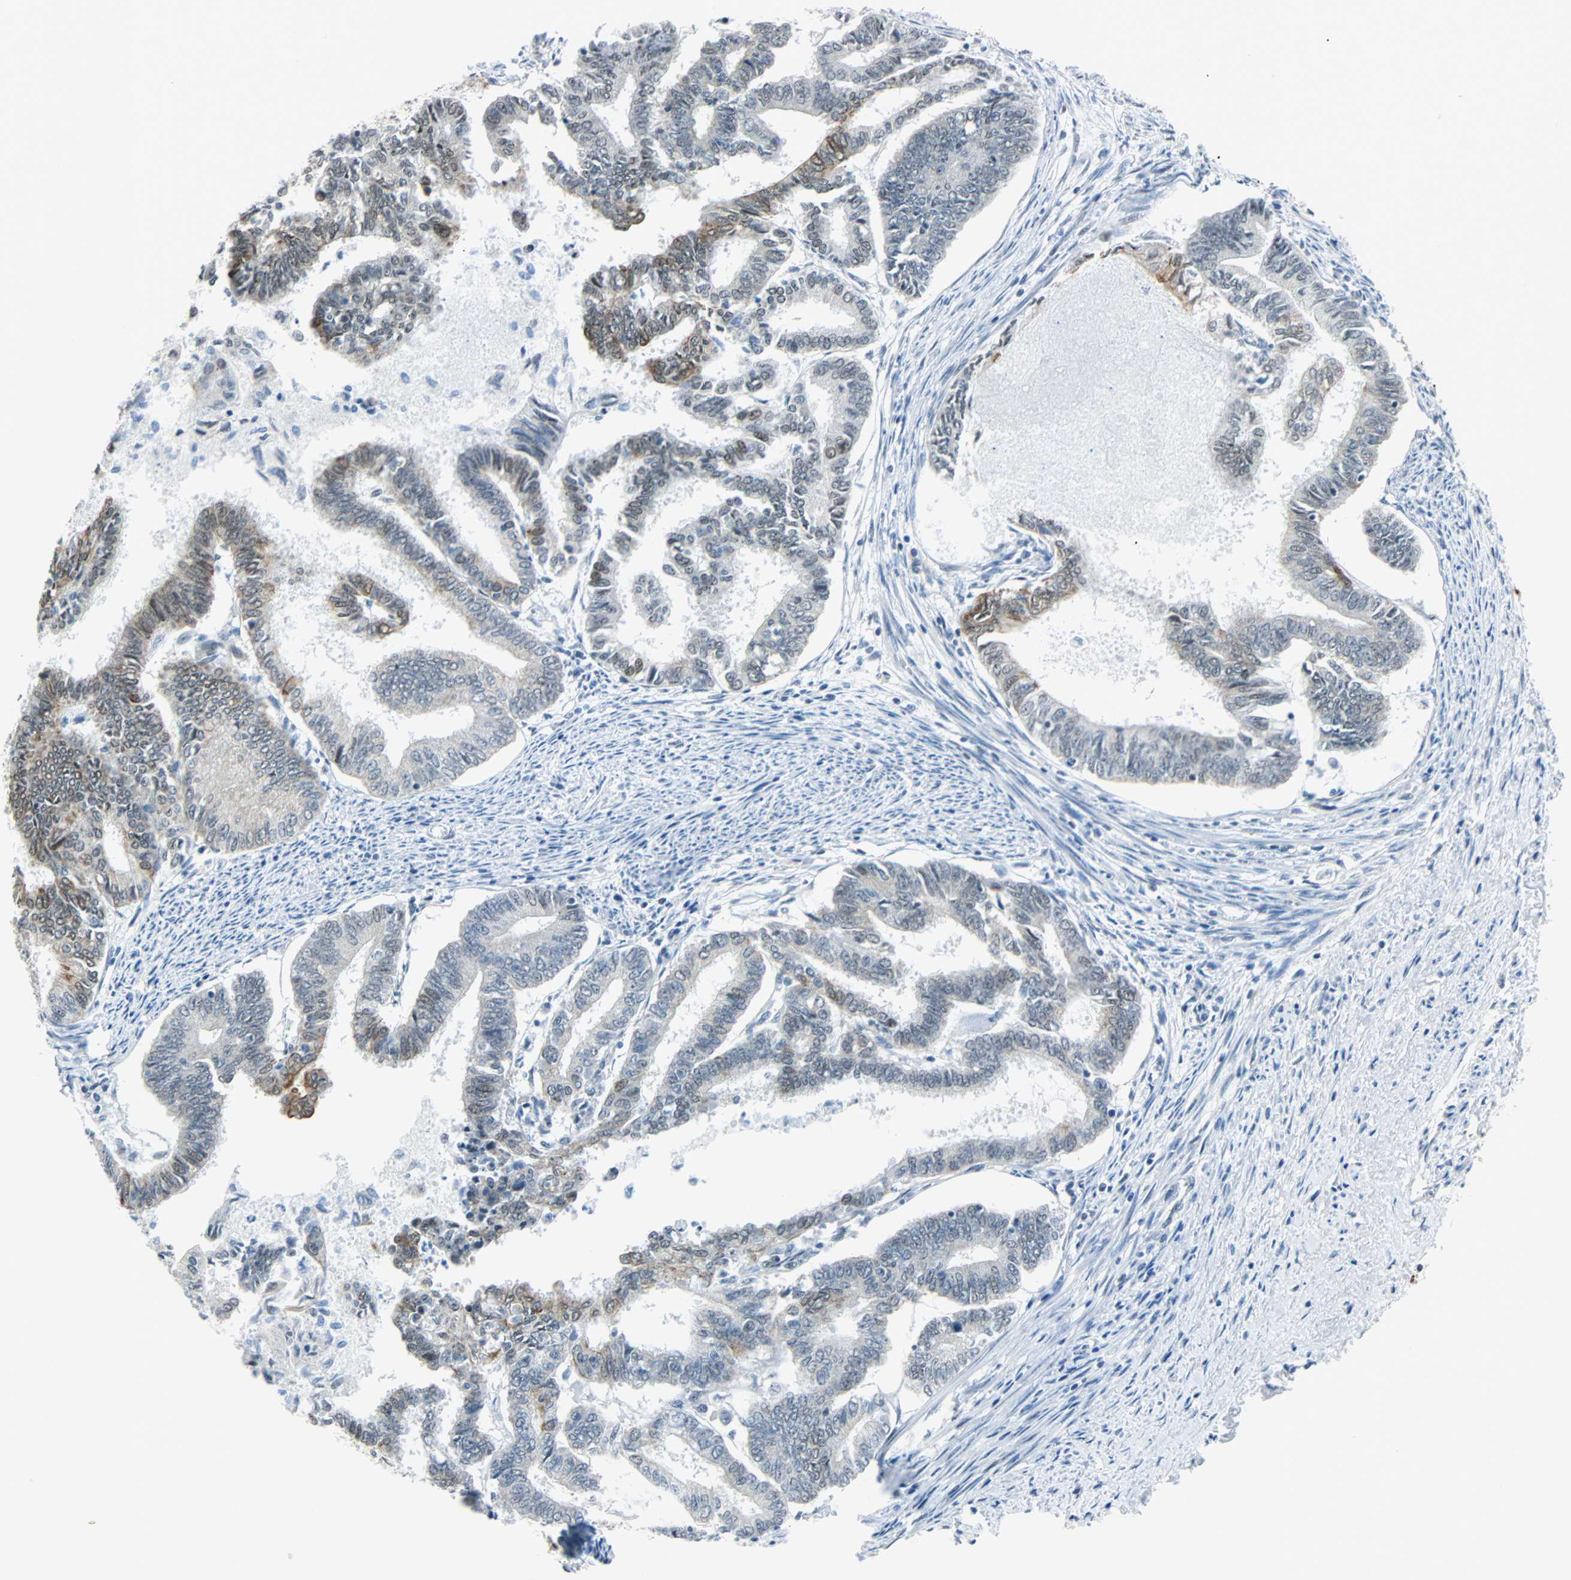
{"staining": {"intensity": "strong", "quantity": "<25%", "location": "cytoplasmic/membranous"}, "tissue": "endometrial cancer", "cell_type": "Tumor cells", "image_type": "cancer", "snomed": [{"axis": "morphology", "description": "Adenocarcinoma, NOS"}, {"axis": "topography", "description": "Endometrium"}], "caption": "High-magnification brightfield microscopy of endometrial adenocarcinoma stained with DAB (brown) and counterstained with hematoxylin (blue). tumor cells exhibit strong cytoplasmic/membranous positivity is seen in about<25% of cells.", "gene": "NELFE", "patient": {"sex": "female", "age": 86}}